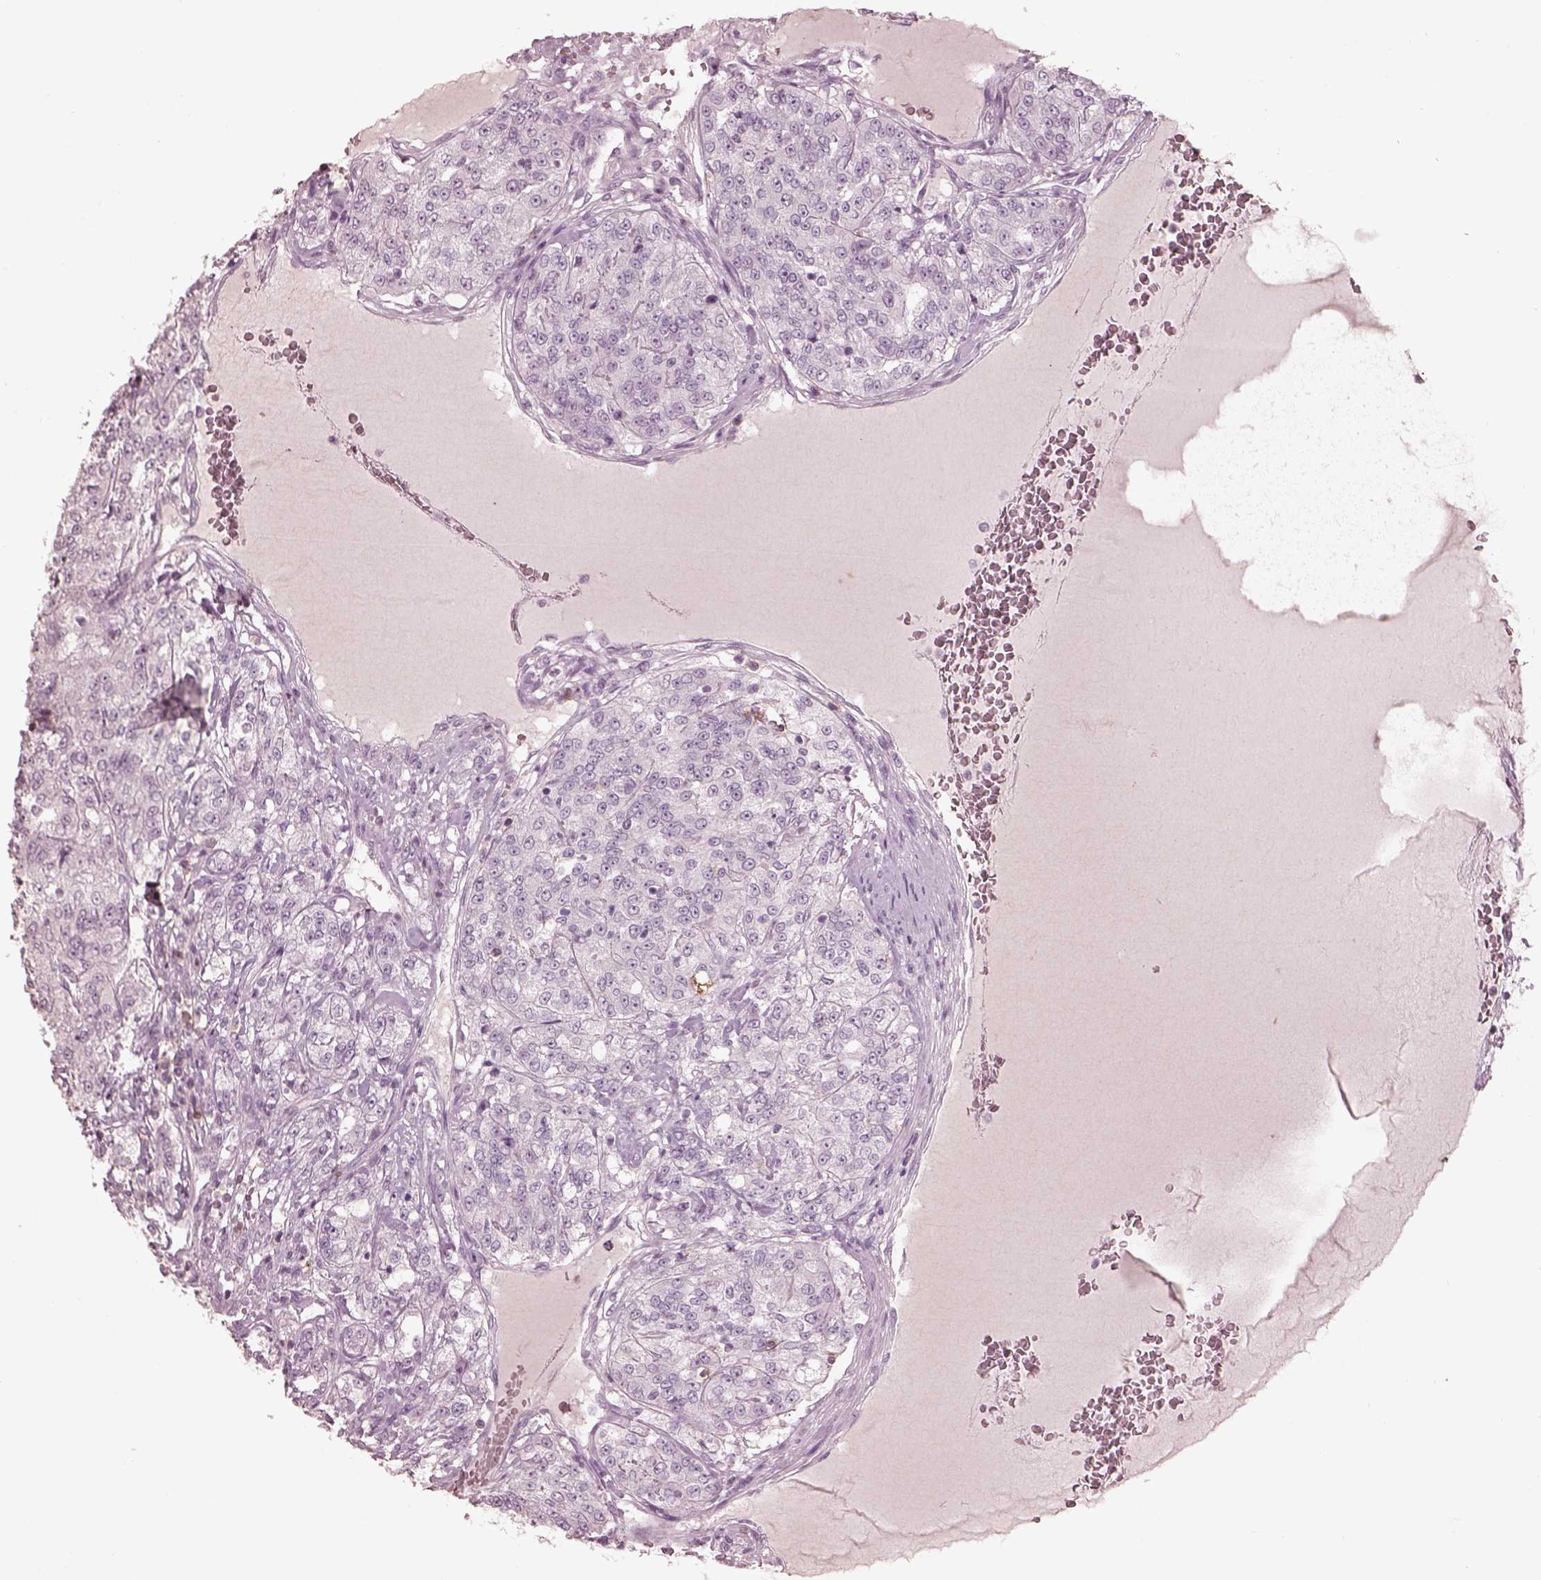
{"staining": {"intensity": "negative", "quantity": "none", "location": "none"}, "tissue": "renal cancer", "cell_type": "Tumor cells", "image_type": "cancer", "snomed": [{"axis": "morphology", "description": "Adenocarcinoma, NOS"}, {"axis": "topography", "description": "Kidney"}], "caption": "Immunohistochemistry (IHC) micrograph of neoplastic tissue: human renal cancer (adenocarcinoma) stained with DAB (3,3'-diaminobenzidine) reveals no significant protein expression in tumor cells. (DAB immunohistochemistry with hematoxylin counter stain).", "gene": "PDCD1", "patient": {"sex": "female", "age": 63}}